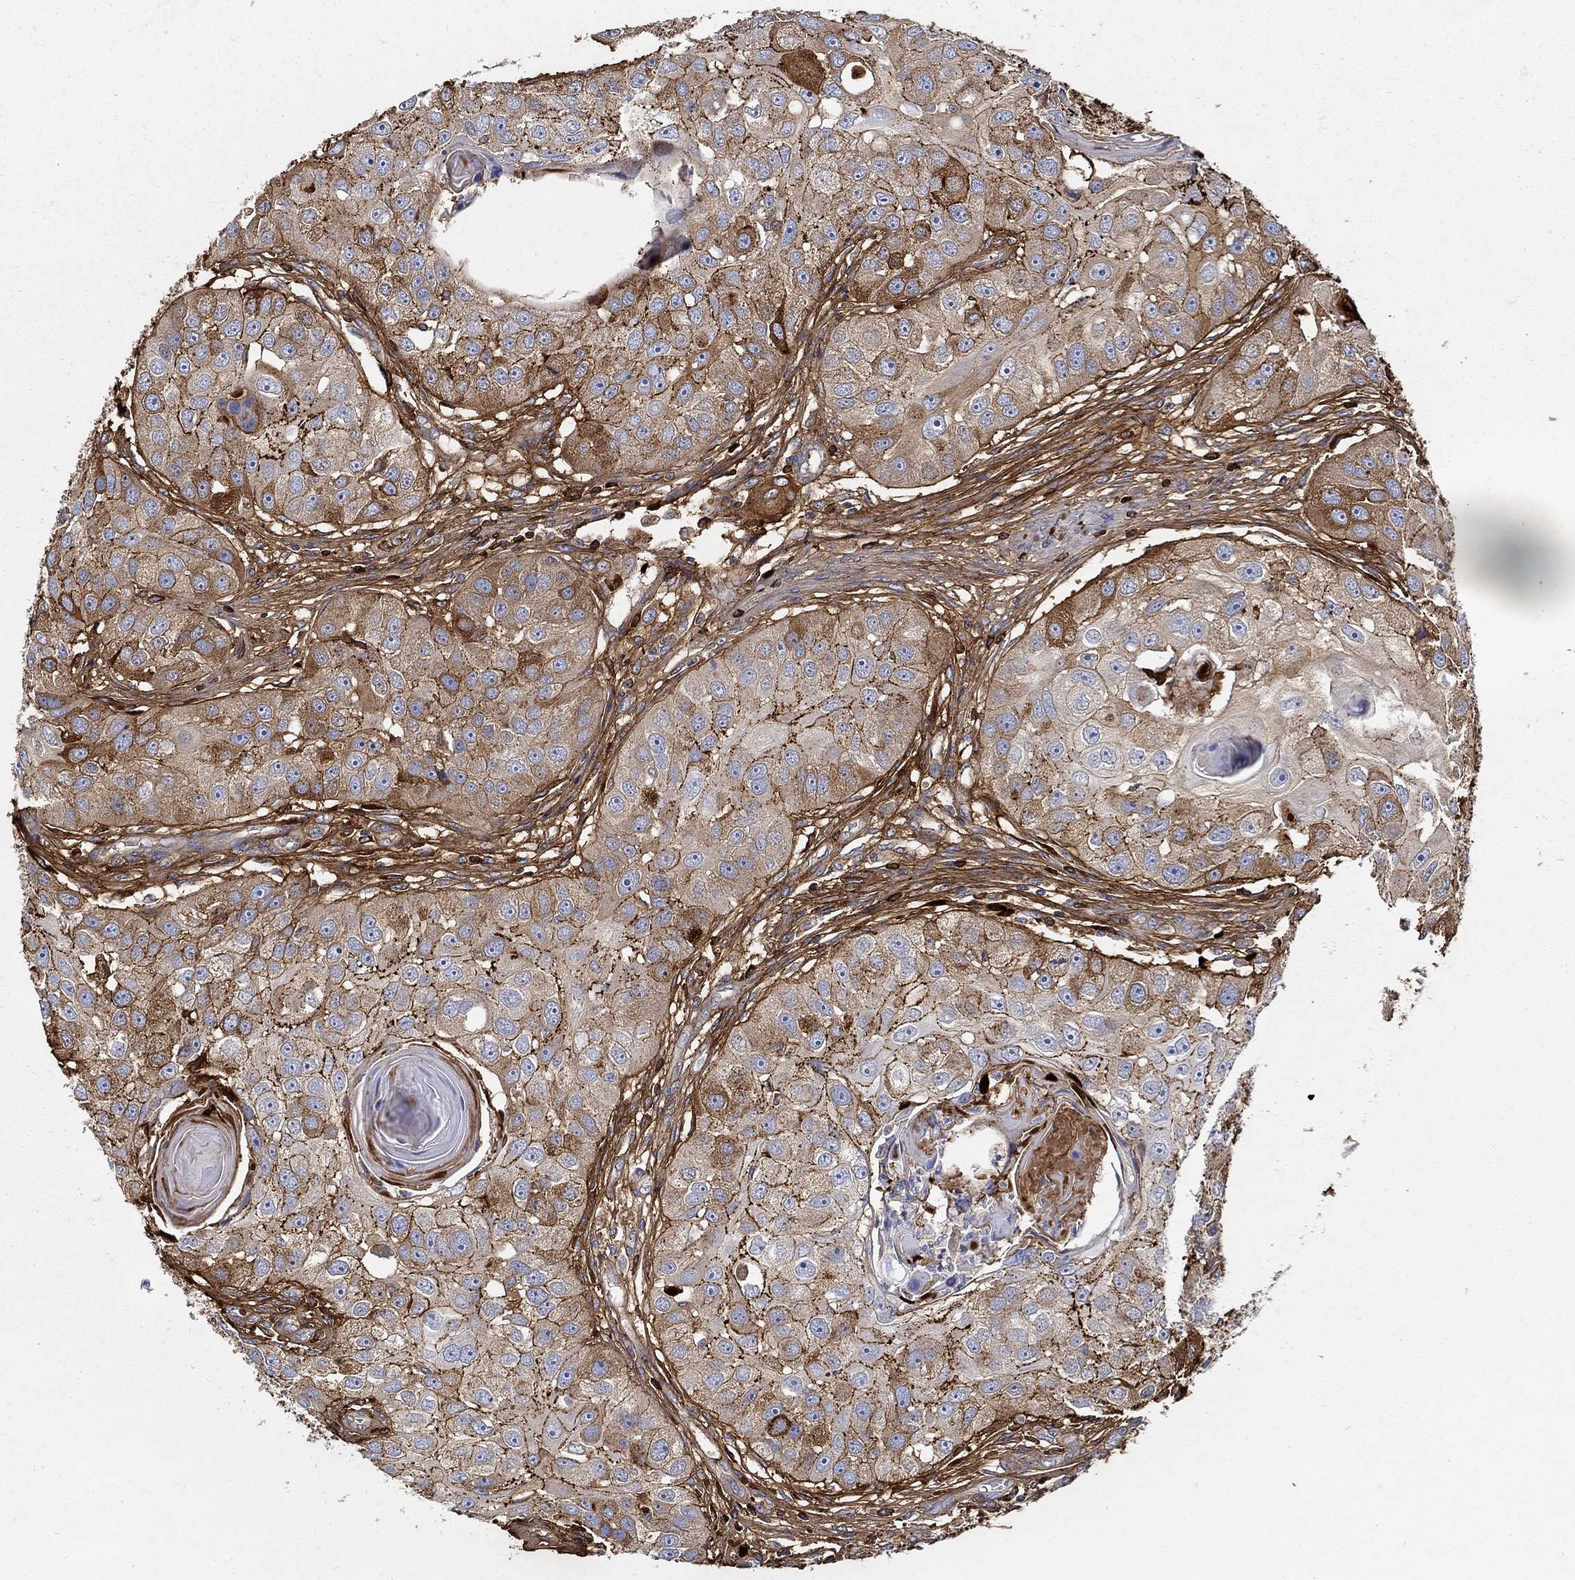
{"staining": {"intensity": "strong", "quantity": "<25%", "location": "cytoplasmic/membranous"}, "tissue": "head and neck cancer", "cell_type": "Tumor cells", "image_type": "cancer", "snomed": [{"axis": "morphology", "description": "Normal tissue, NOS"}, {"axis": "morphology", "description": "Squamous cell carcinoma, NOS"}, {"axis": "topography", "description": "Skeletal muscle"}, {"axis": "topography", "description": "Head-Neck"}], "caption": "IHC photomicrograph of neoplastic tissue: human head and neck cancer (squamous cell carcinoma) stained using IHC reveals medium levels of strong protein expression localized specifically in the cytoplasmic/membranous of tumor cells, appearing as a cytoplasmic/membranous brown color.", "gene": "TGFBI", "patient": {"sex": "male", "age": 51}}